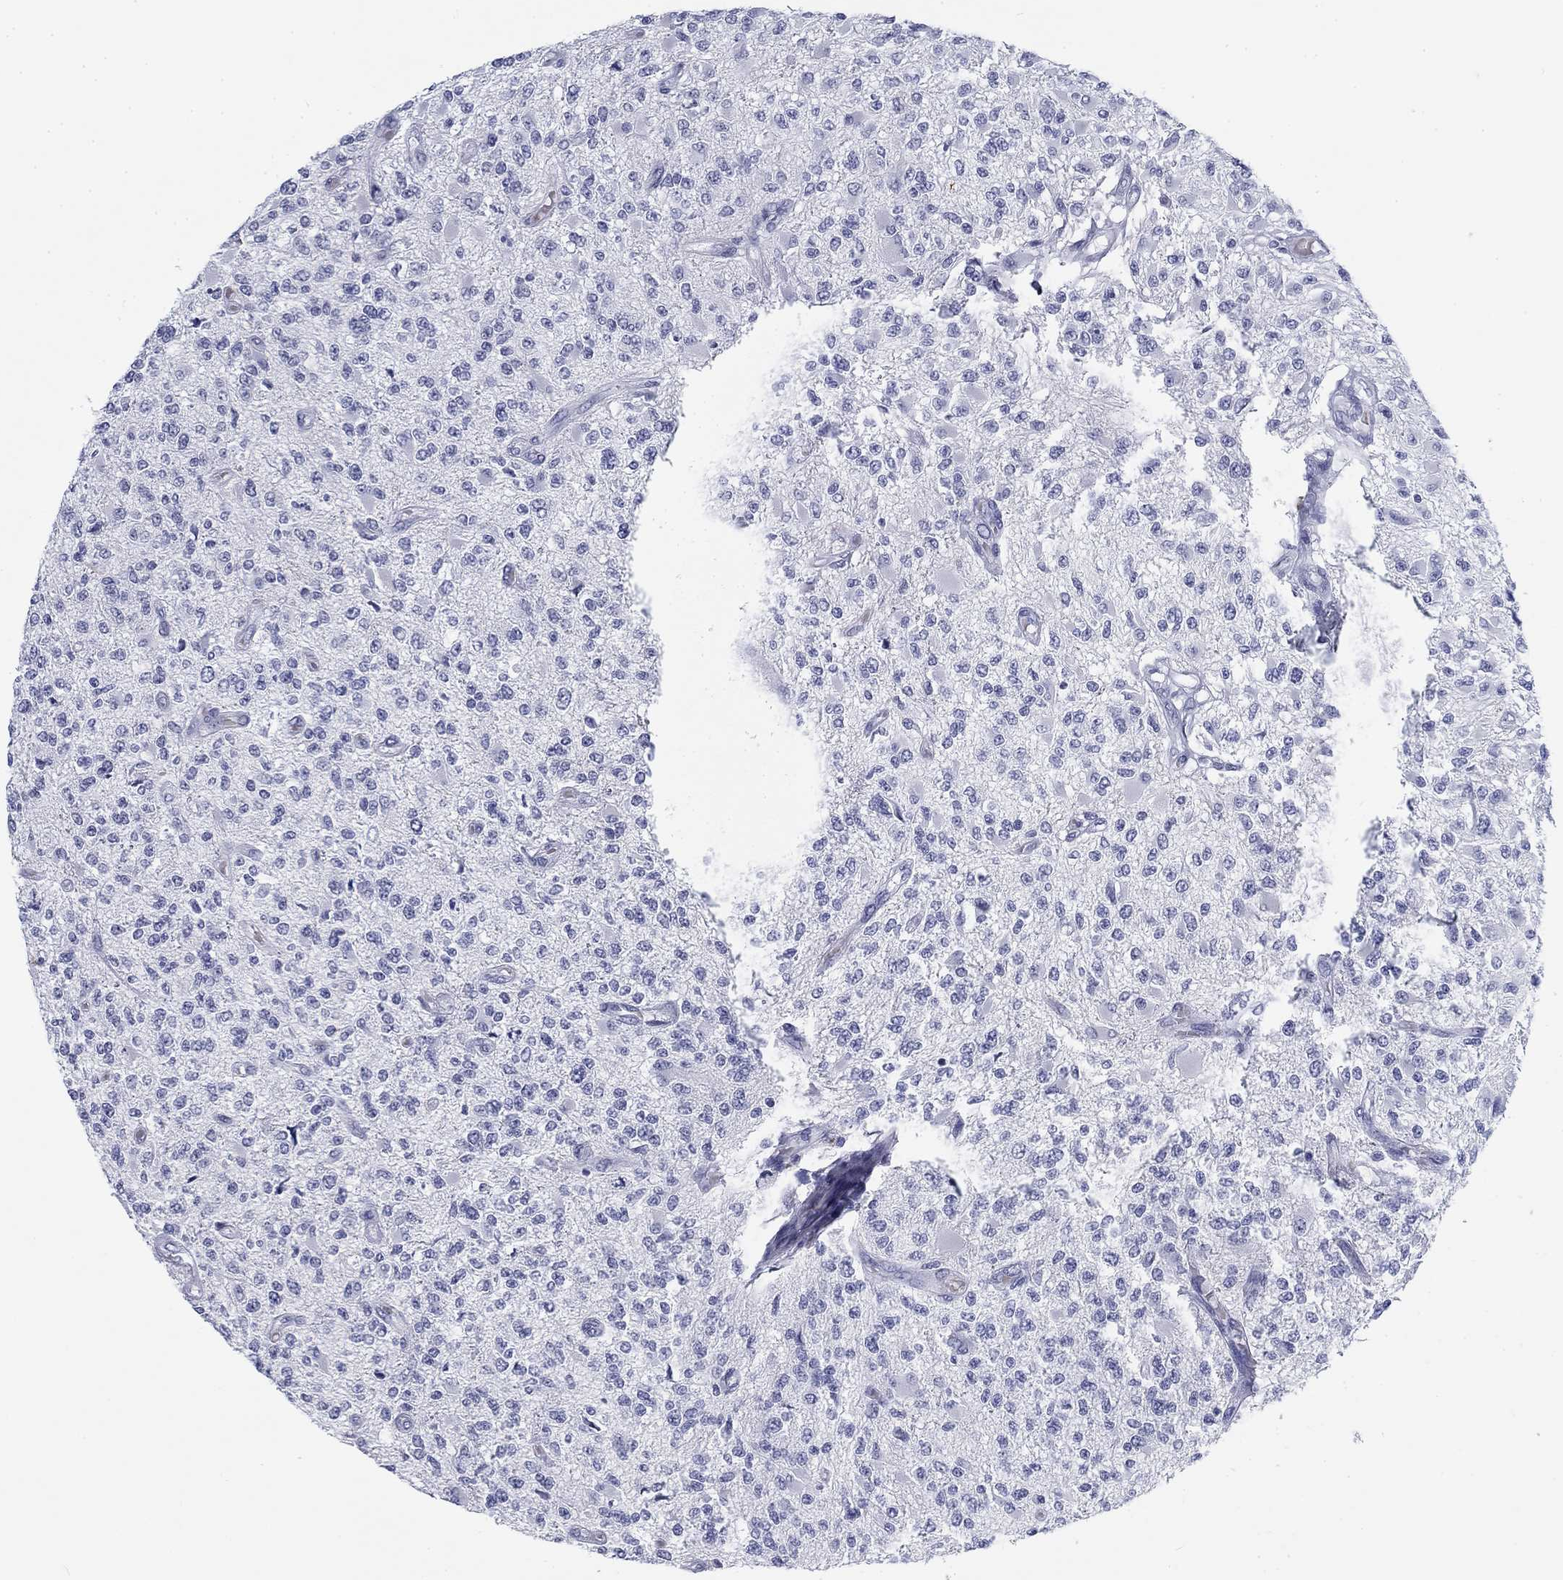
{"staining": {"intensity": "negative", "quantity": "none", "location": "none"}, "tissue": "glioma", "cell_type": "Tumor cells", "image_type": "cancer", "snomed": [{"axis": "morphology", "description": "Glioma, malignant, High grade"}, {"axis": "topography", "description": "Brain"}], "caption": "High power microscopy histopathology image of an immunohistochemistry histopathology image of malignant glioma (high-grade), revealing no significant staining in tumor cells.", "gene": "CALB1", "patient": {"sex": "female", "age": 63}}